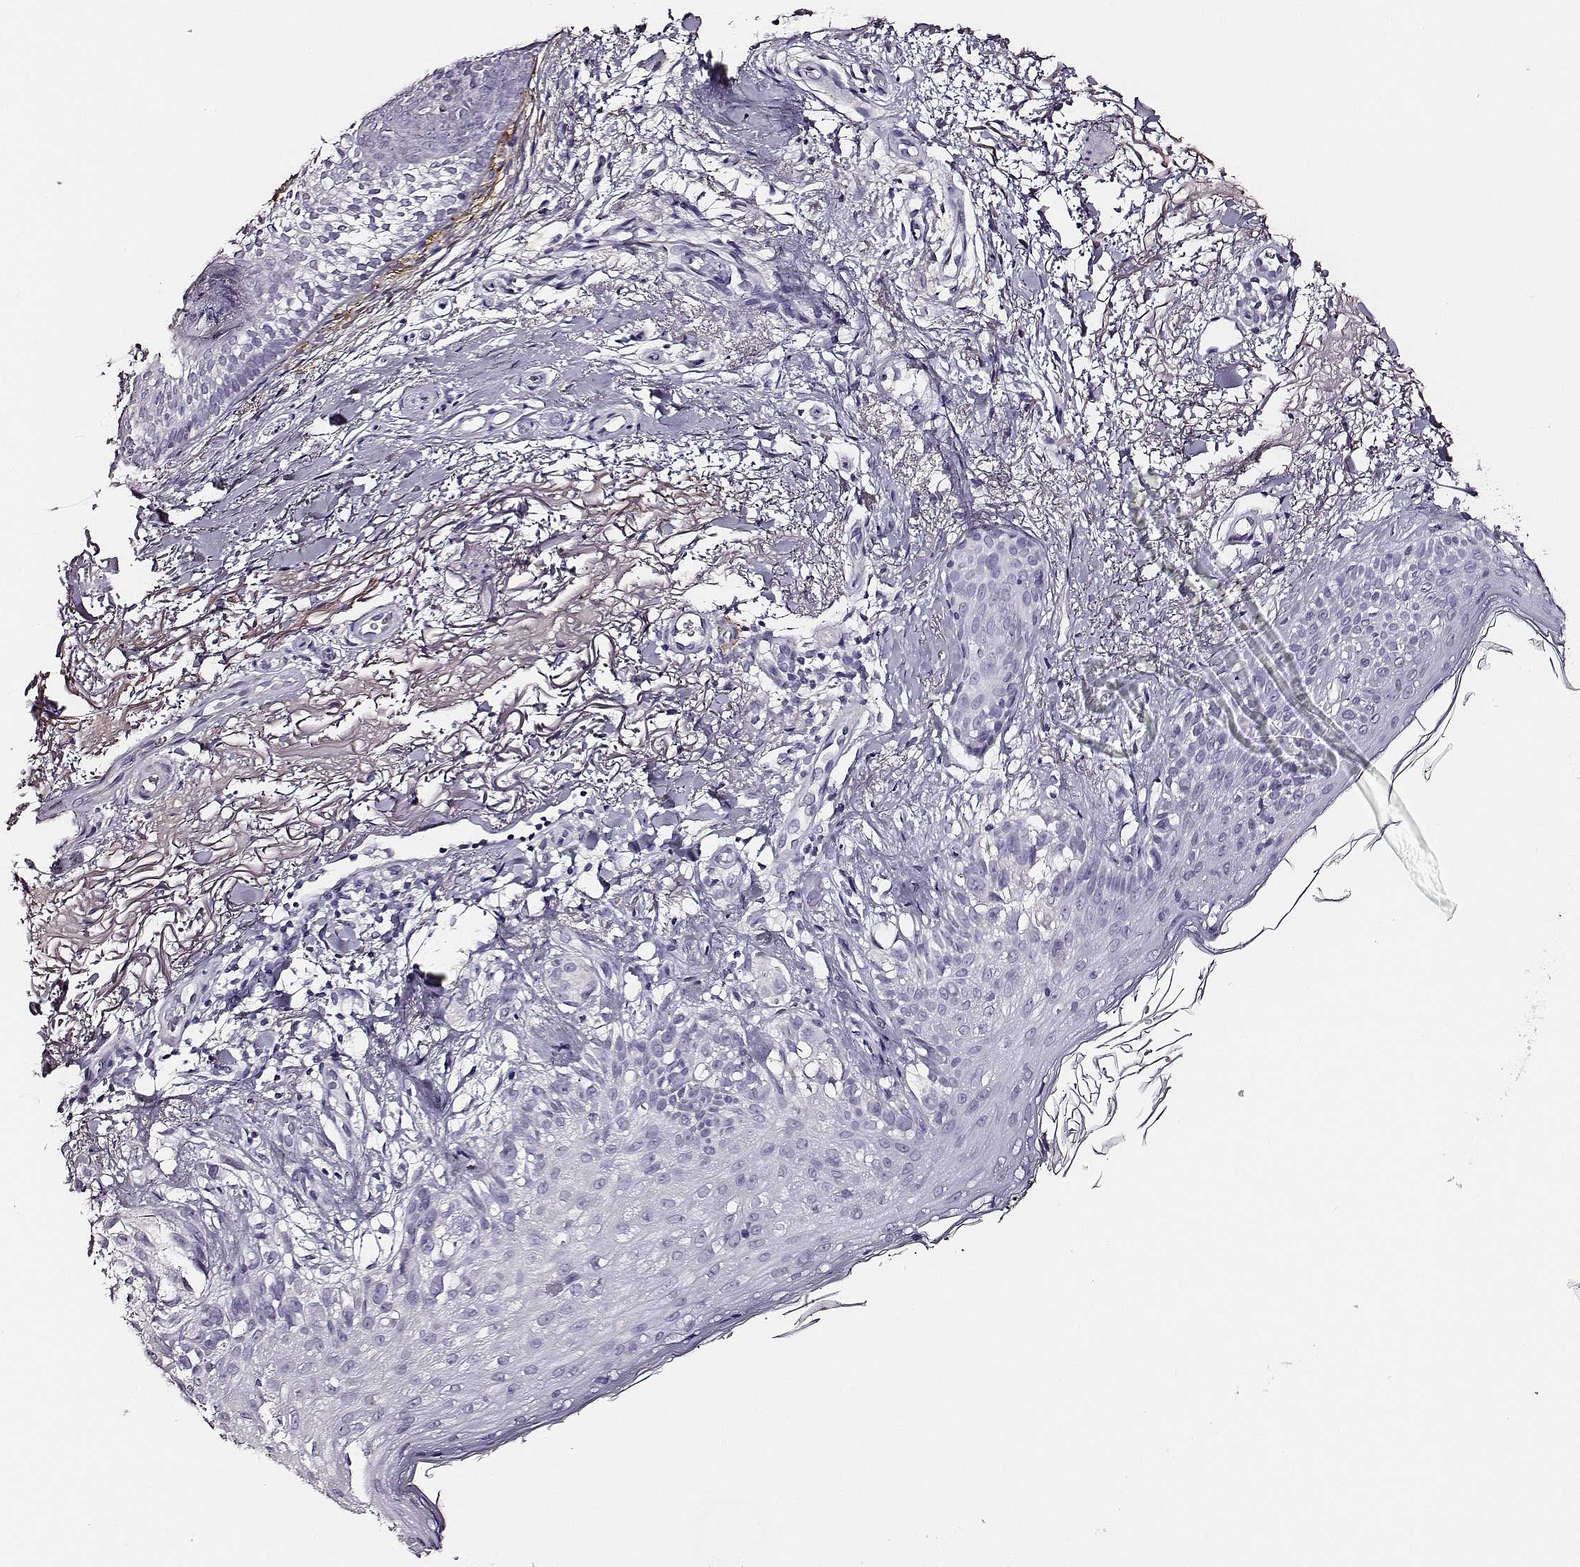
{"staining": {"intensity": "negative", "quantity": "none", "location": "none"}, "tissue": "melanoma", "cell_type": "Tumor cells", "image_type": "cancer", "snomed": [{"axis": "morphology", "description": "Malignant melanoma, NOS"}, {"axis": "topography", "description": "Skin"}], "caption": "Immunohistochemistry image of human melanoma stained for a protein (brown), which reveals no positivity in tumor cells.", "gene": "DPEP1", "patient": {"sex": "female", "age": 86}}